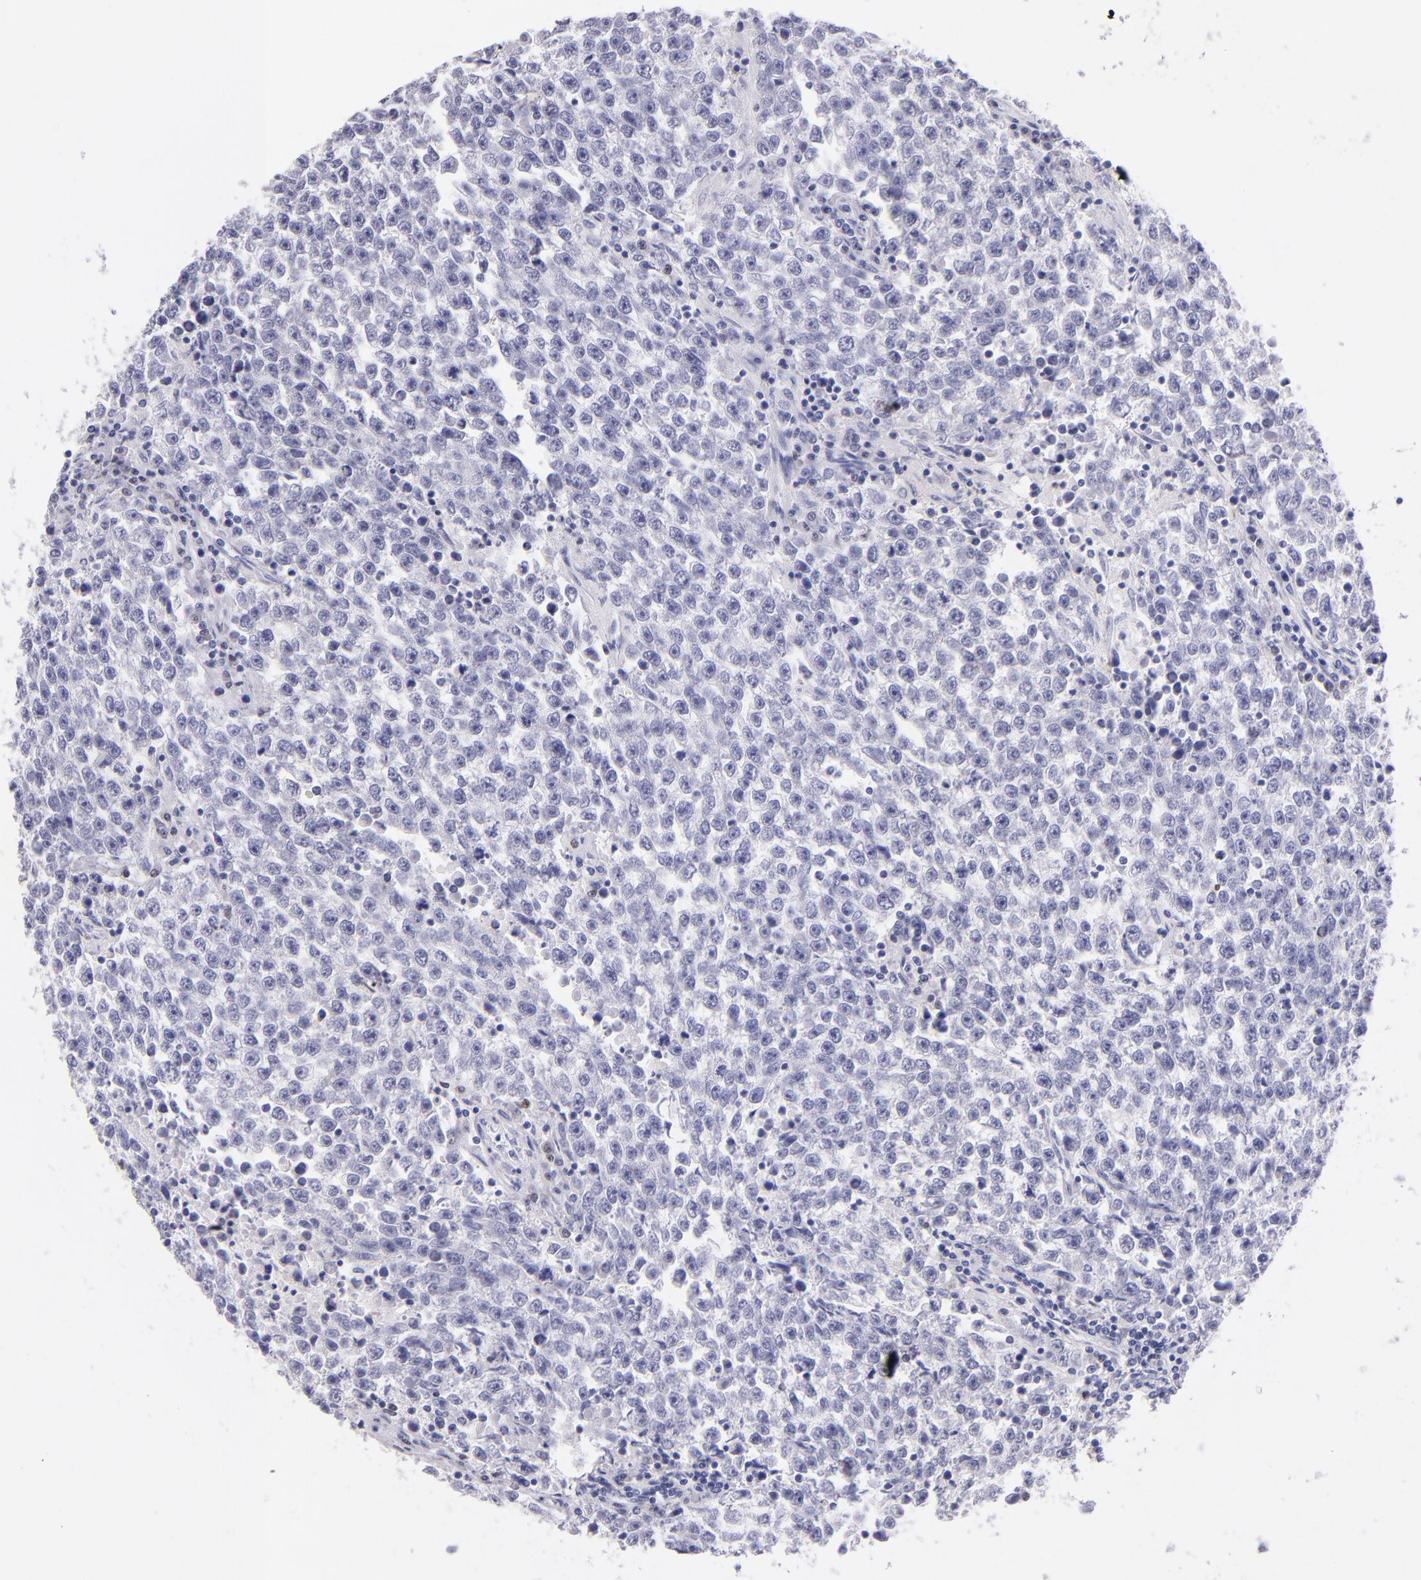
{"staining": {"intensity": "negative", "quantity": "none", "location": "none"}, "tissue": "testis cancer", "cell_type": "Tumor cells", "image_type": "cancer", "snomed": [{"axis": "morphology", "description": "Seminoma, NOS"}, {"axis": "topography", "description": "Testis"}], "caption": "The photomicrograph reveals no staining of tumor cells in testis seminoma.", "gene": "IRF4", "patient": {"sex": "male", "age": 36}}